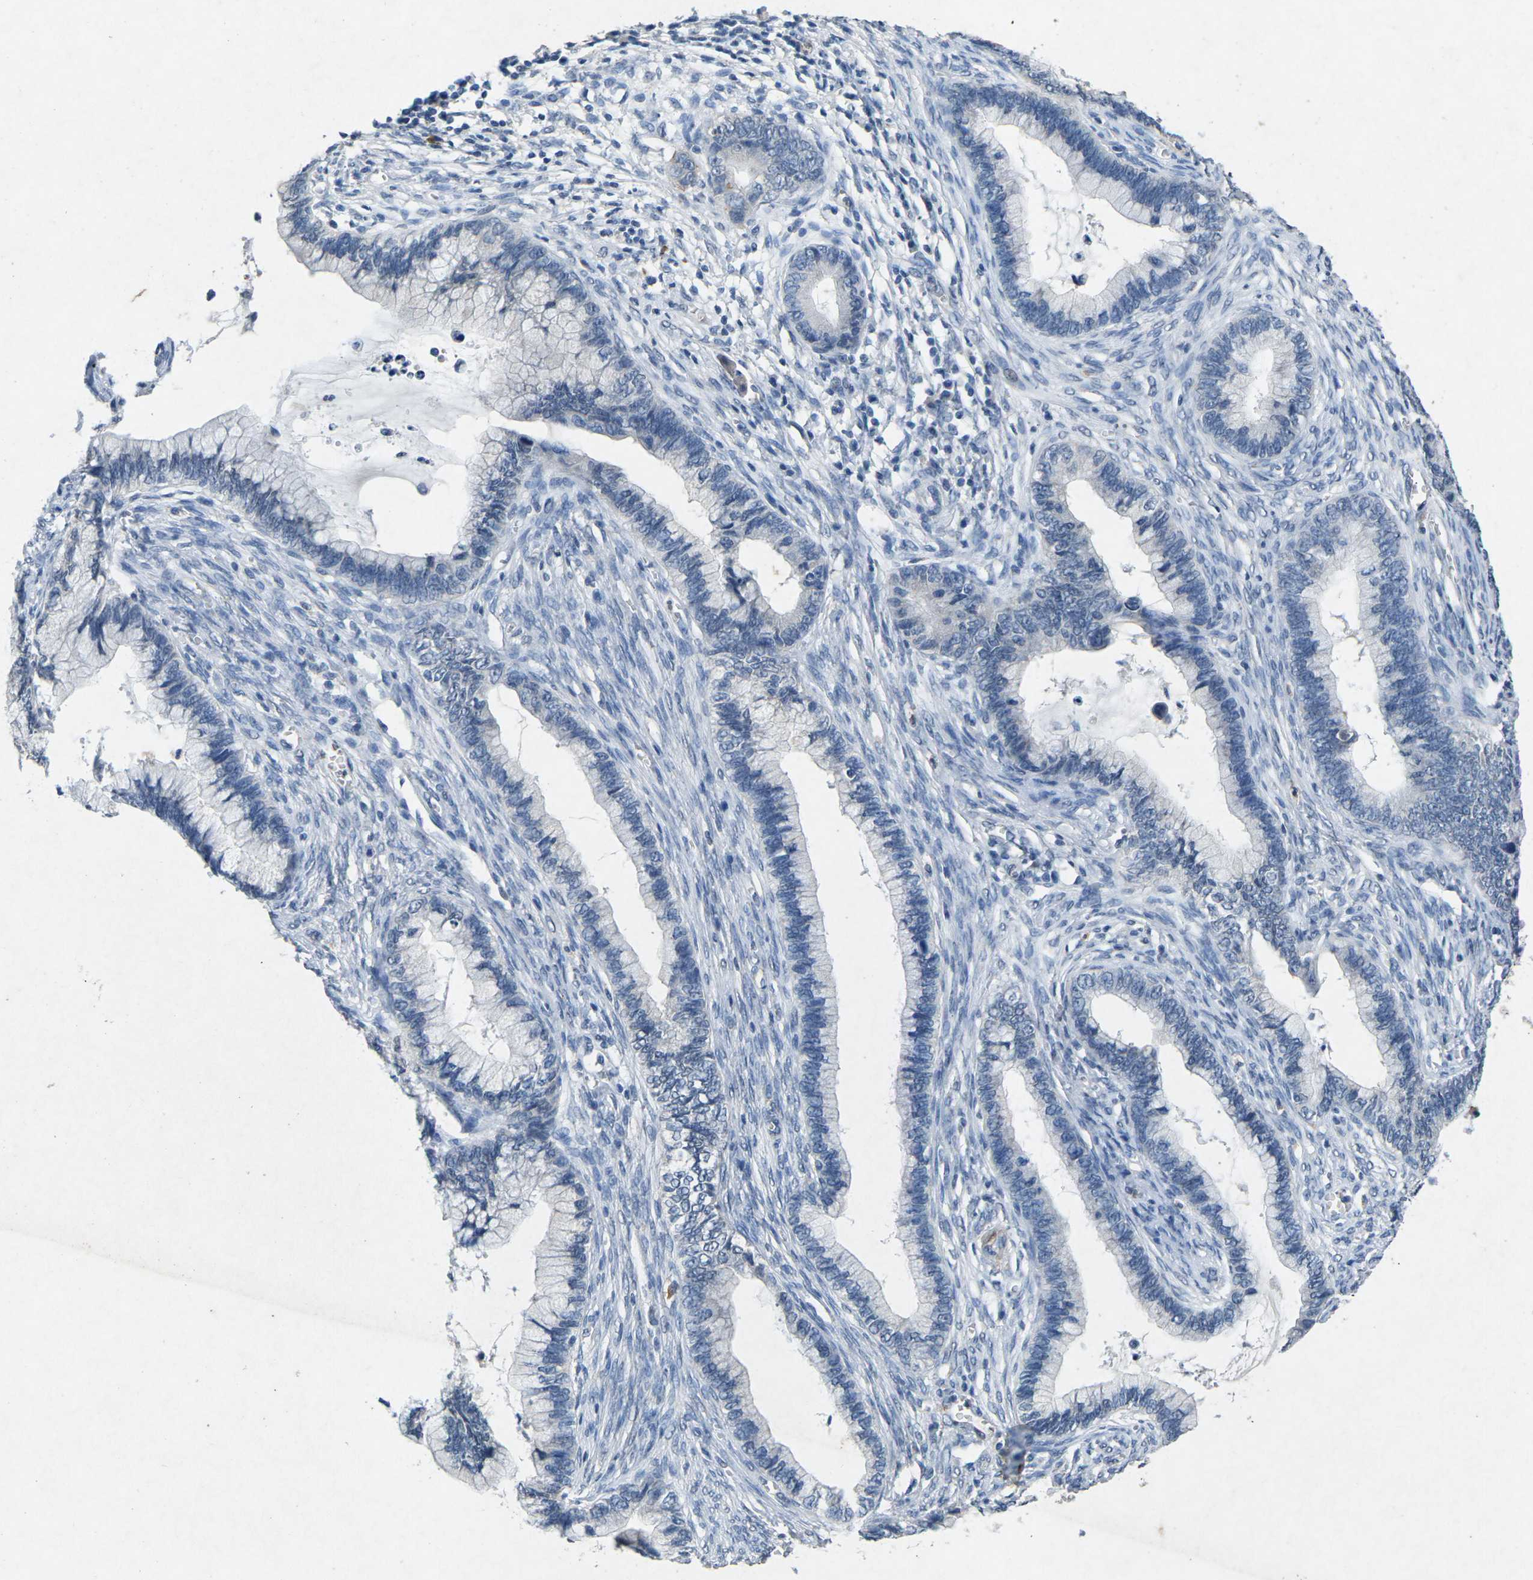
{"staining": {"intensity": "negative", "quantity": "none", "location": "none"}, "tissue": "cervical cancer", "cell_type": "Tumor cells", "image_type": "cancer", "snomed": [{"axis": "morphology", "description": "Adenocarcinoma, NOS"}, {"axis": "topography", "description": "Cervix"}], "caption": "An immunohistochemistry (IHC) photomicrograph of cervical cancer is shown. There is no staining in tumor cells of cervical cancer.", "gene": "PLG", "patient": {"sex": "female", "age": 44}}